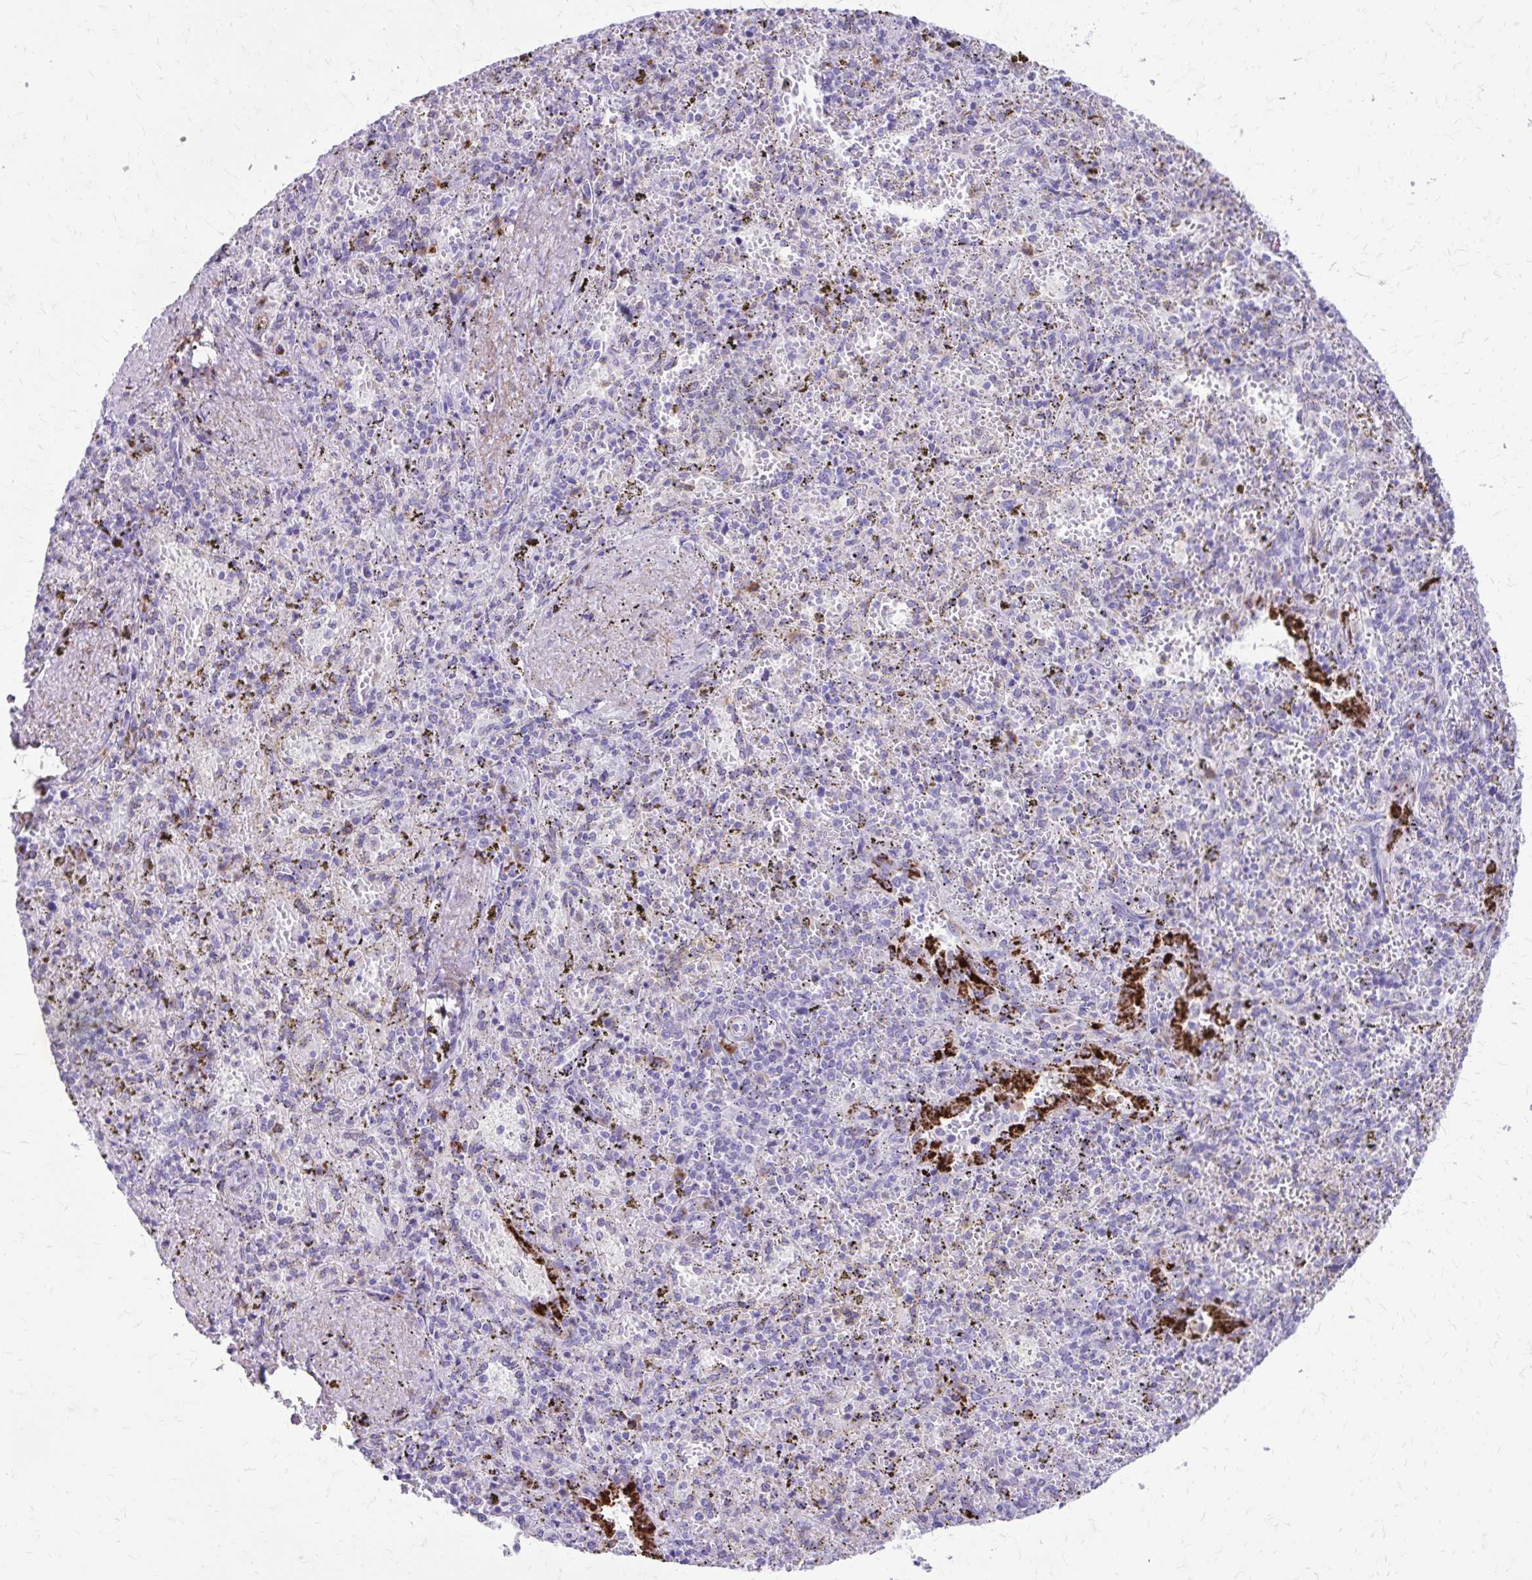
{"staining": {"intensity": "negative", "quantity": "none", "location": "none"}, "tissue": "spleen", "cell_type": "Cells in red pulp", "image_type": "normal", "snomed": [{"axis": "morphology", "description": "Normal tissue, NOS"}, {"axis": "topography", "description": "Spleen"}], "caption": "High power microscopy photomicrograph of an immunohistochemistry micrograph of normal spleen, revealing no significant staining in cells in red pulp.", "gene": "SATL1", "patient": {"sex": "female", "age": 50}}